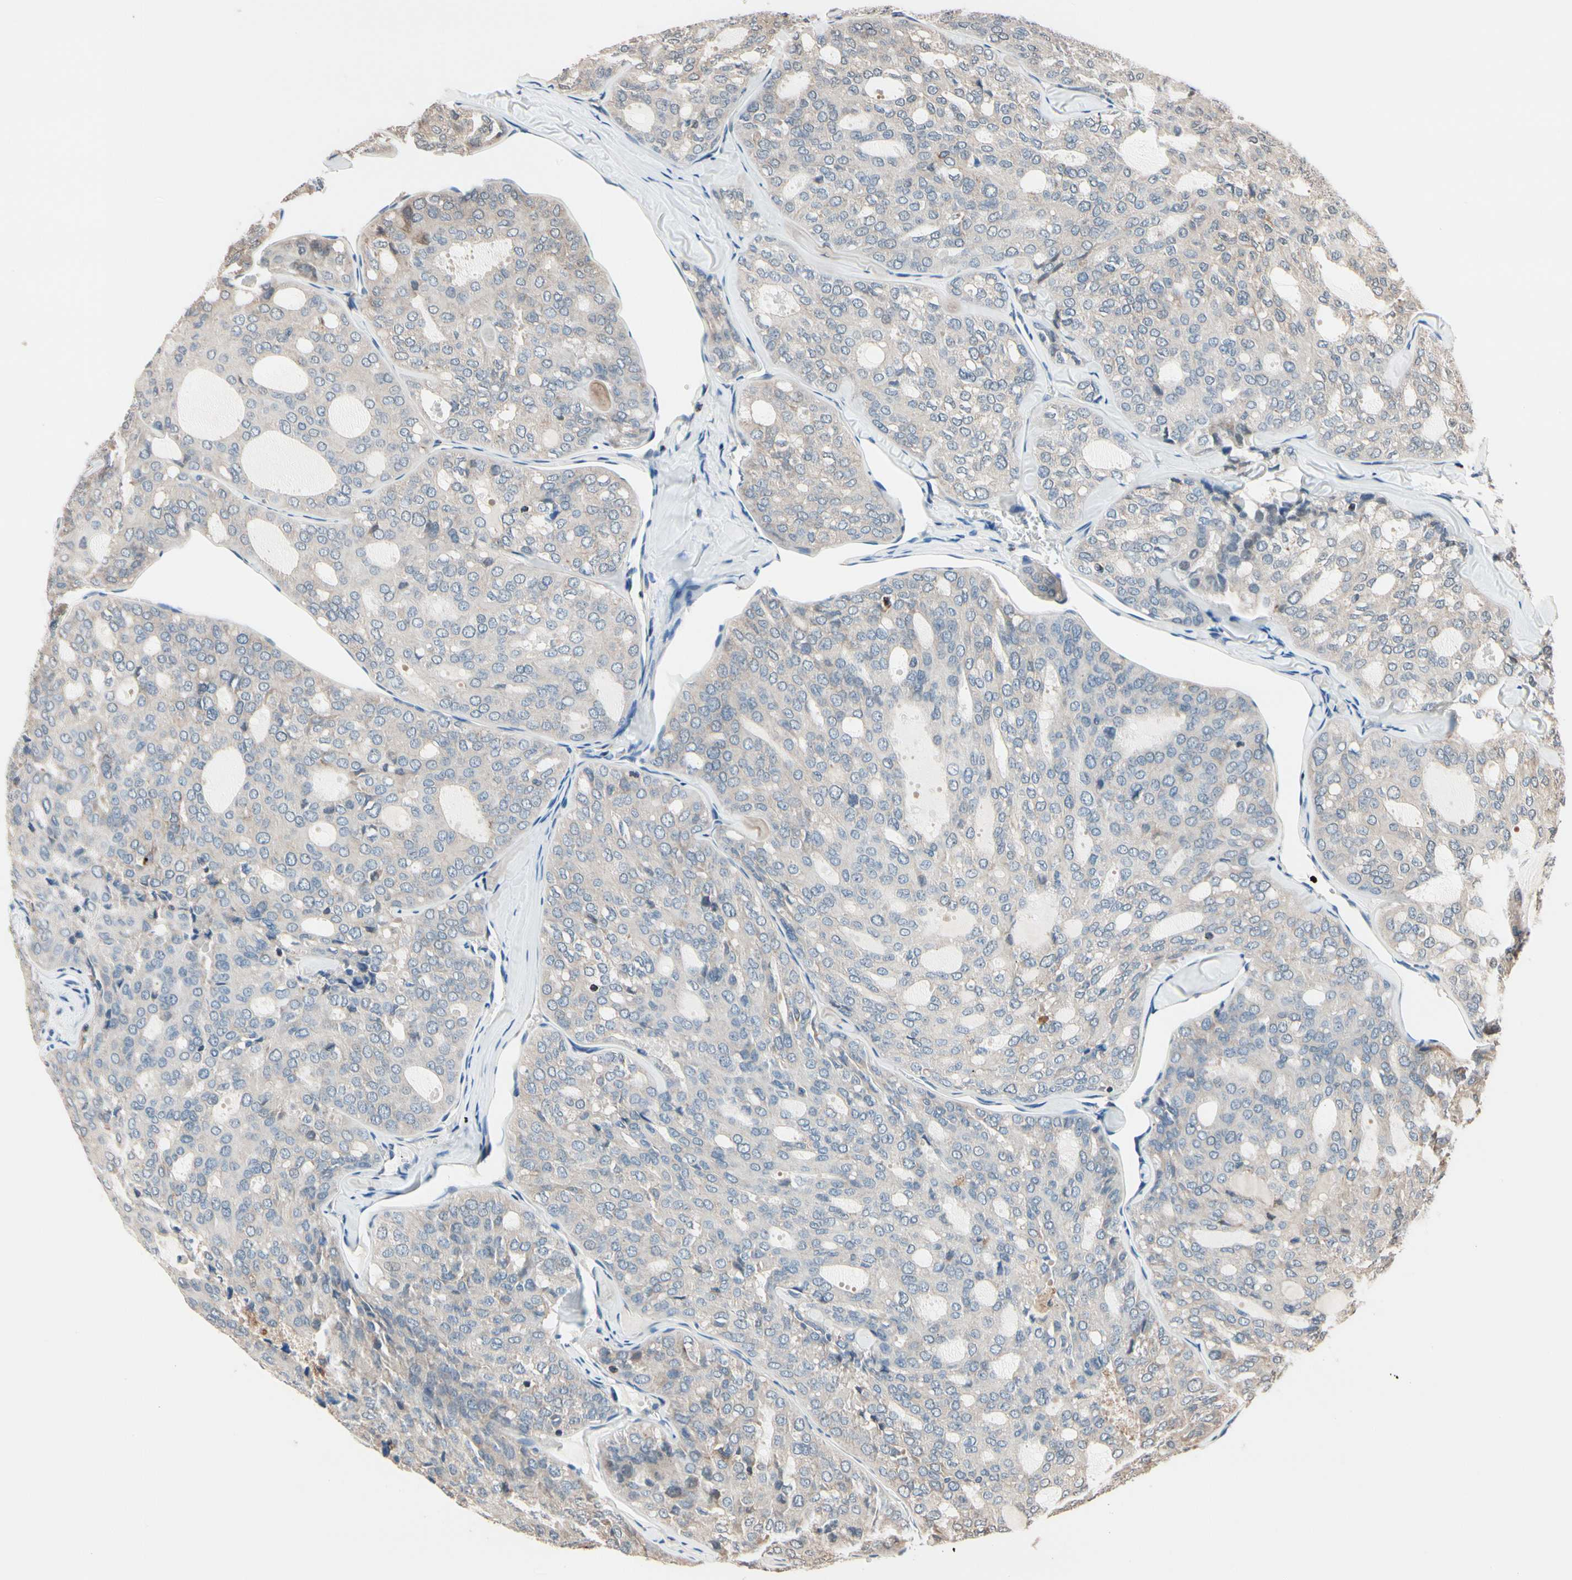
{"staining": {"intensity": "weak", "quantity": ">75%", "location": "cytoplasmic/membranous"}, "tissue": "thyroid cancer", "cell_type": "Tumor cells", "image_type": "cancer", "snomed": [{"axis": "morphology", "description": "Follicular adenoma carcinoma, NOS"}, {"axis": "topography", "description": "Thyroid gland"}], "caption": "Approximately >75% of tumor cells in human thyroid follicular adenoma carcinoma show weak cytoplasmic/membranous protein staining as visualized by brown immunohistochemical staining.", "gene": "TMEM176A", "patient": {"sex": "male", "age": 75}}